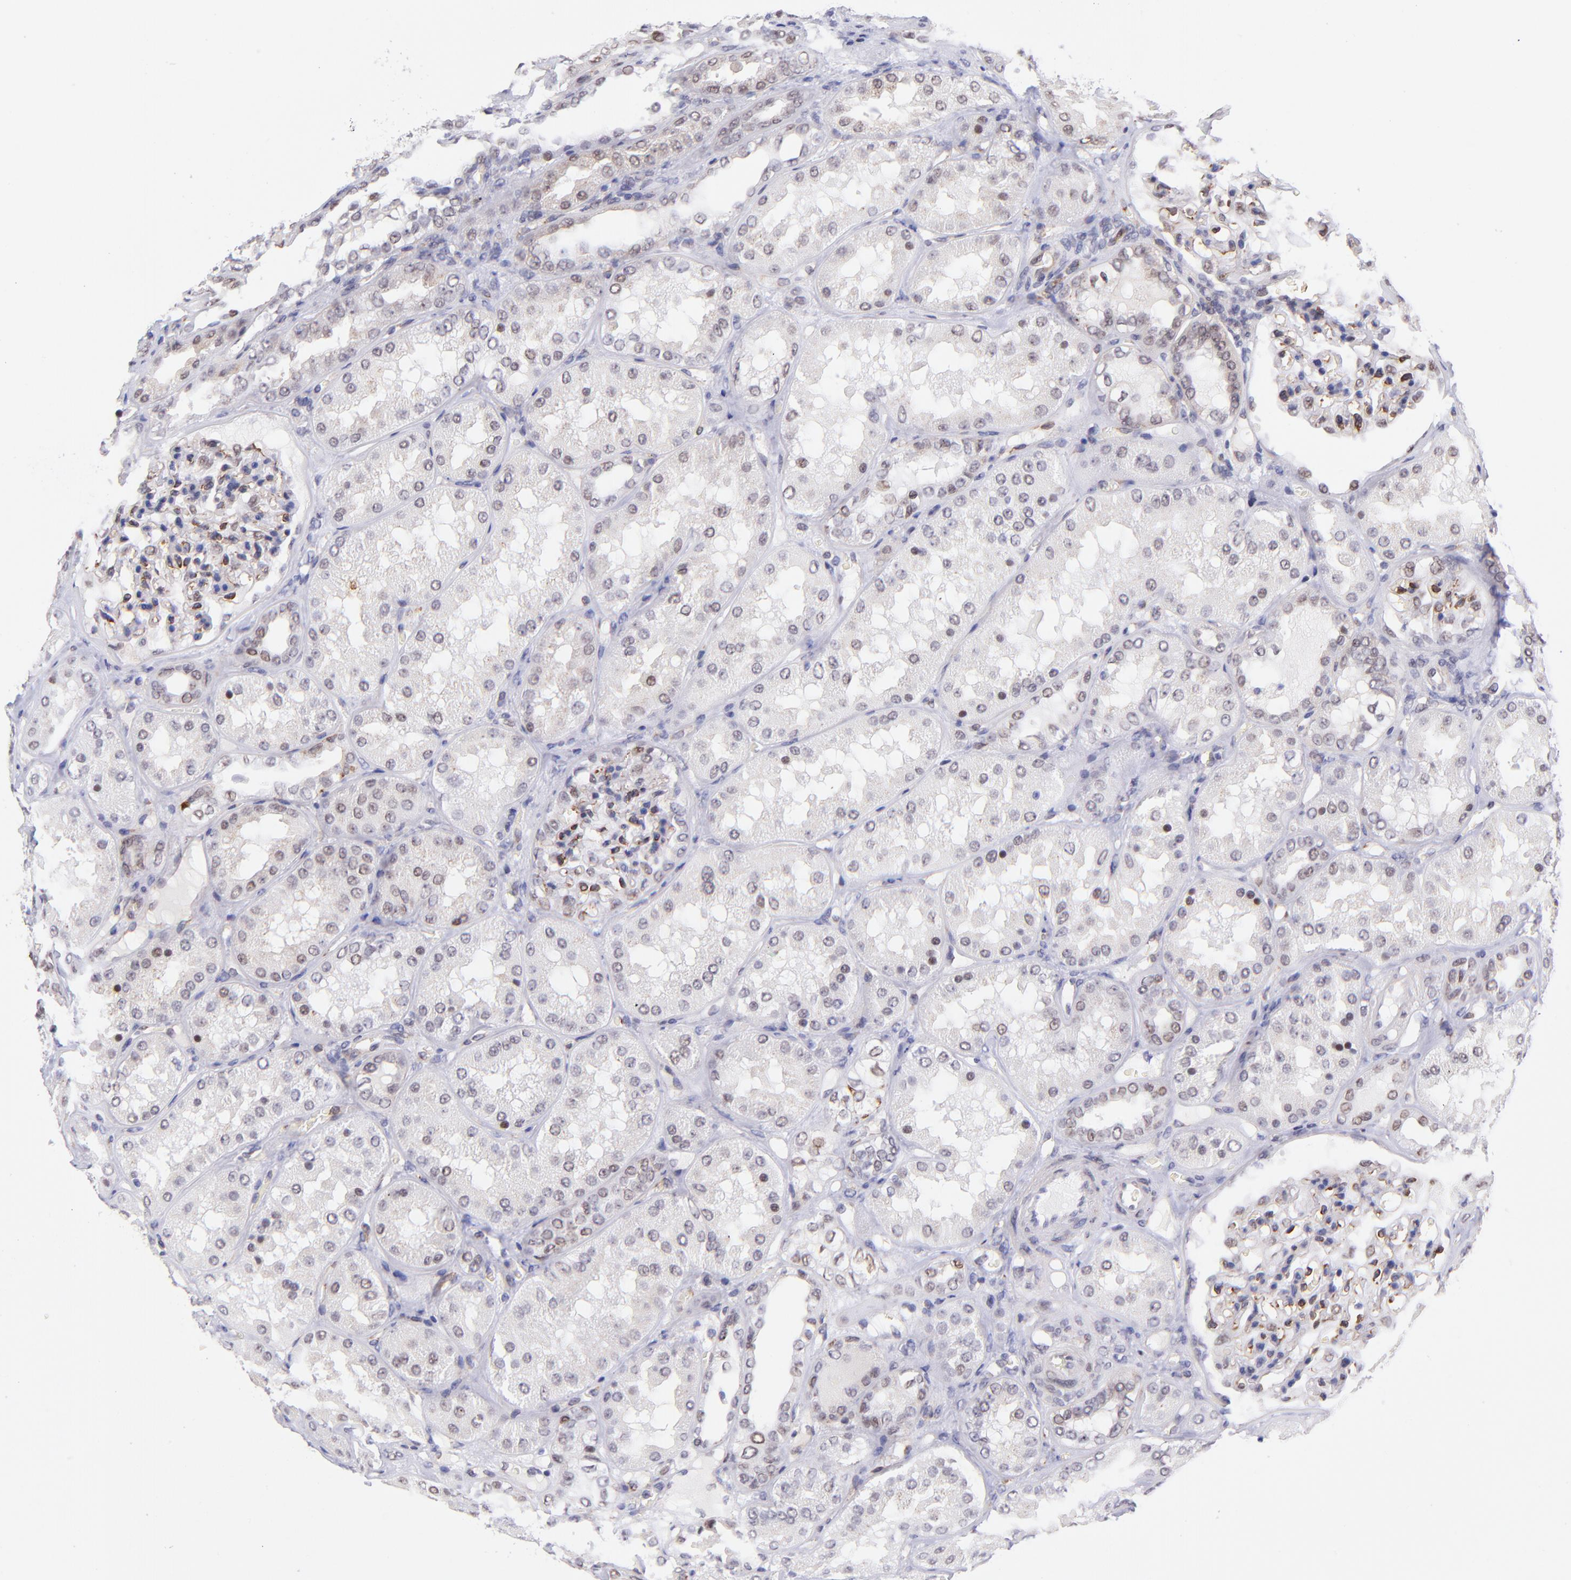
{"staining": {"intensity": "weak", "quantity": "25%-75%", "location": "cytoplasmic/membranous"}, "tissue": "kidney", "cell_type": "Cells in glomeruli", "image_type": "normal", "snomed": [{"axis": "morphology", "description": "Normal tissue, NOS"}, {"axis": "topography", "description": "Kidney"}], "caption": "Normal kidney was stained to show a protein in brown. There is low levels of weak cytoplasmic/membranous expression in approximately 25%-75% of cells in glomeruli. The staining was performed using DAB (3,3'-diaminobenzidine), with brown indicating positive protein expression. Nuclei are stained blue with hematoxylin.", "gene": "SOX6", "patient": {"sex": "female", "age": 56}}